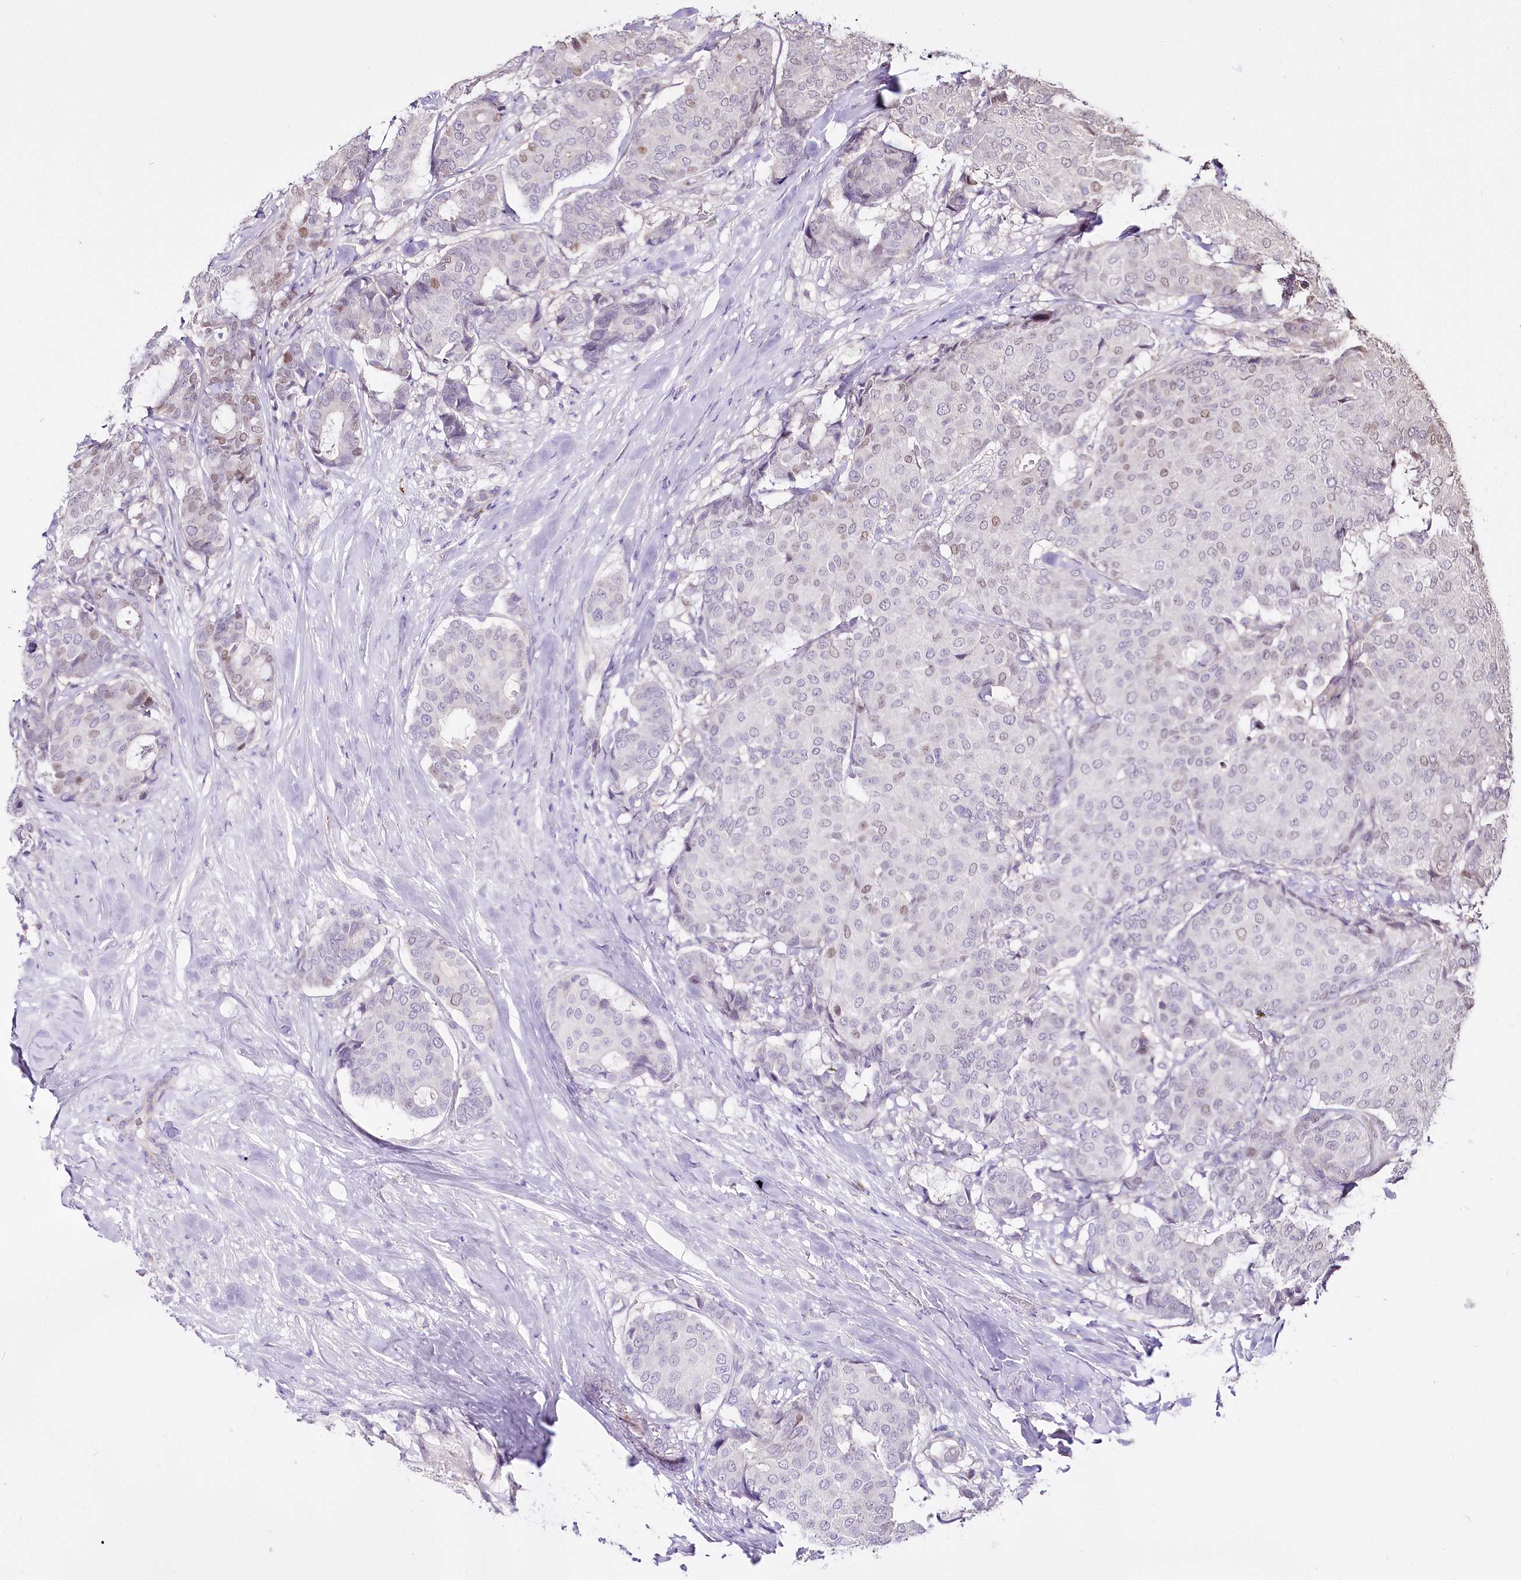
{"staining": {"intensity": "negative", "quantity": "none", "location": "none"}, "tissue": "breast cancer", "cell_type": "Tumor cells", "image_type": "cancer", "snomed": [{"axis": "morphology", "description": "Duct carcinoma"}, {"axis": "topography", "description": "Breast"}], "caption": "IHC of human breast cancer (intraductal carcinoma) shows no positivity in tumor cells.", "gene": "ZNF226", "patient": {"sex": "female", "age": 75}}